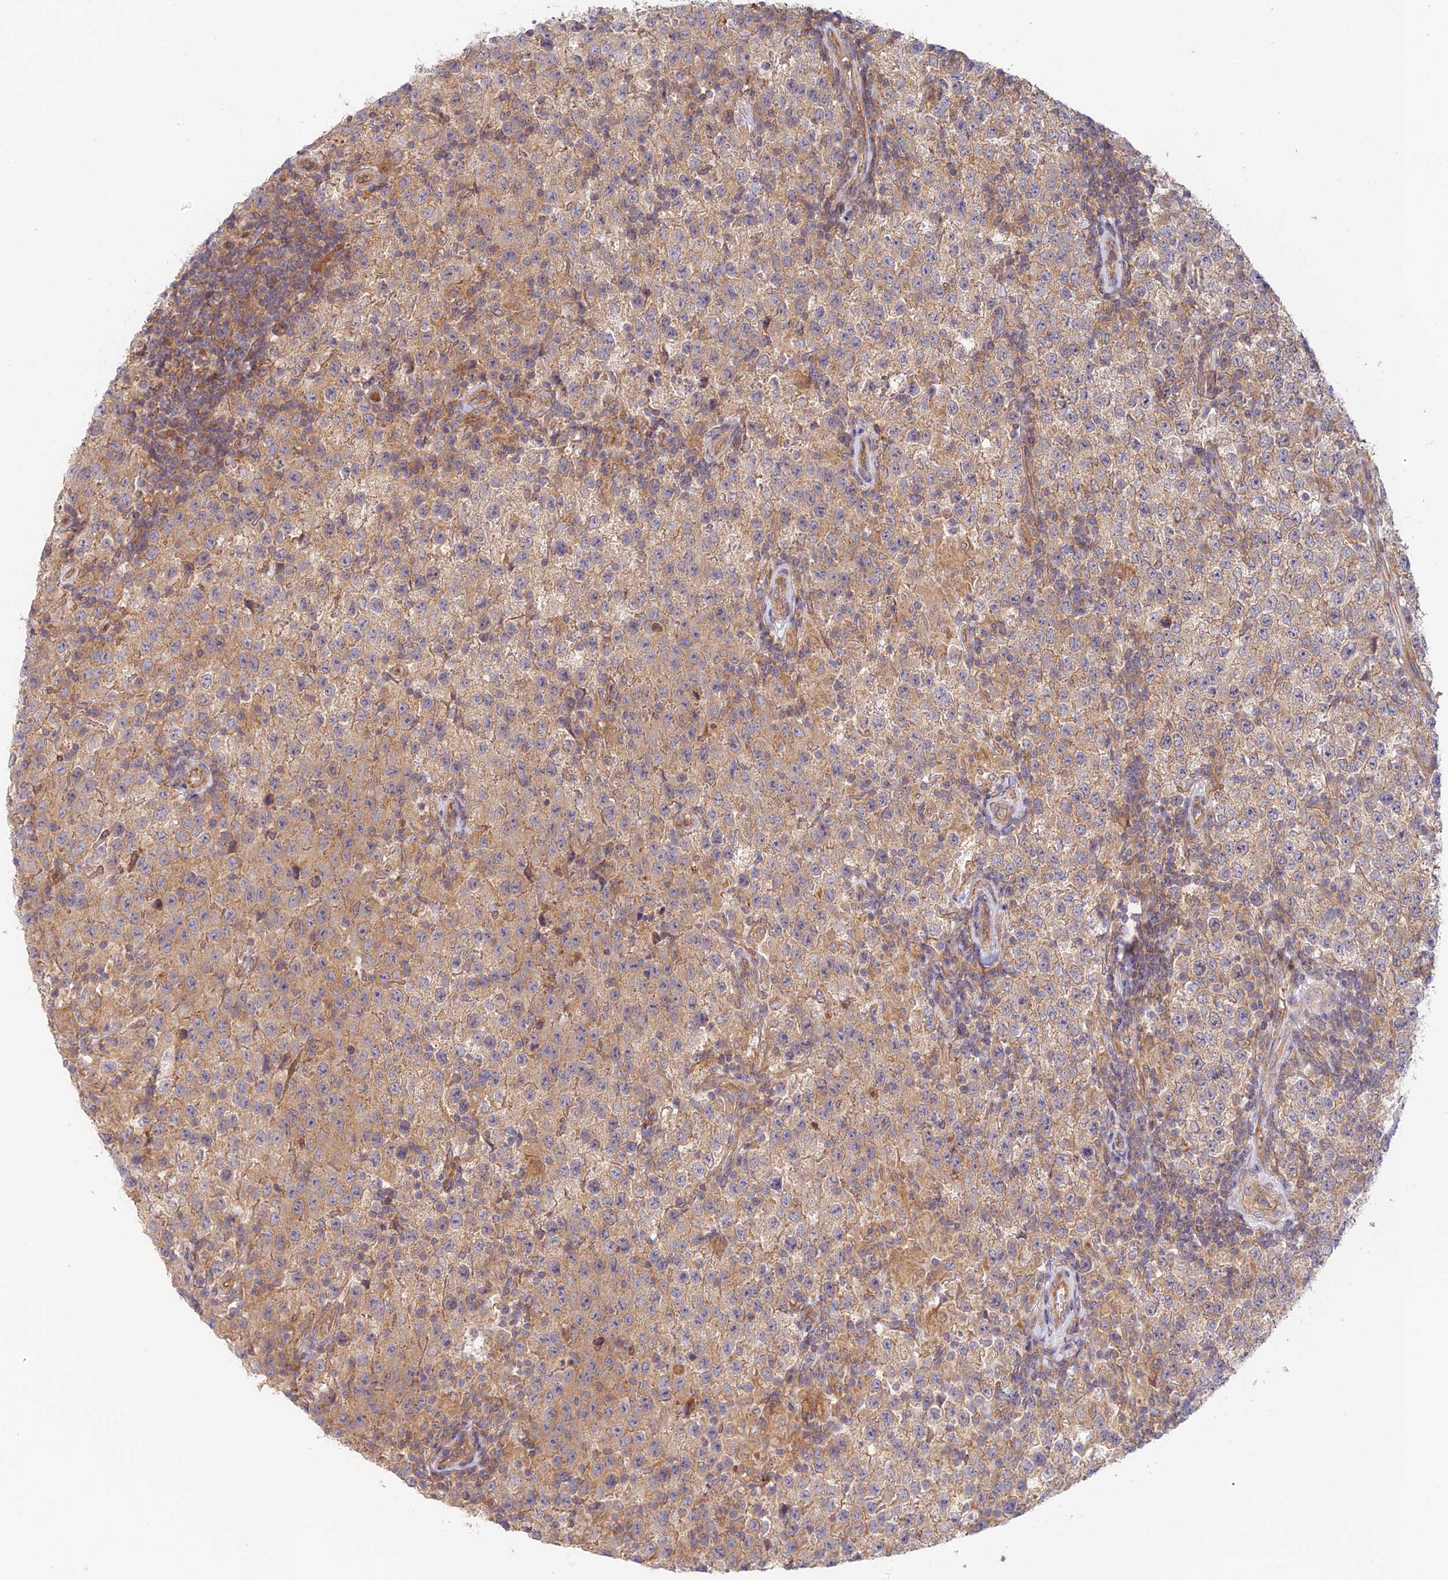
{"staining": {"intensity": "weak", "quantity": ">75%", "location": "cytoplasmic/membranous"}, "tissue": "testis cancer", "cell_type": "Tumor cells", "image_type": "cancer", "snomed": [{"axis": "morphology", "description": "Seminoma, NOS"}, {"axis": "morphology", "description": "Carcinoma, Embryonal, NOS"}, {"axis": "topography", "description": "Testis"}], "caption": "Protein analysis of testis cancer (embryonal carcinoma) tissue demonstrates weak cytoplasmic/membranous staining in about >75% of tumor cells.", "gene": "MYO9A", "patient": {"sex": "male", "age": 41}}